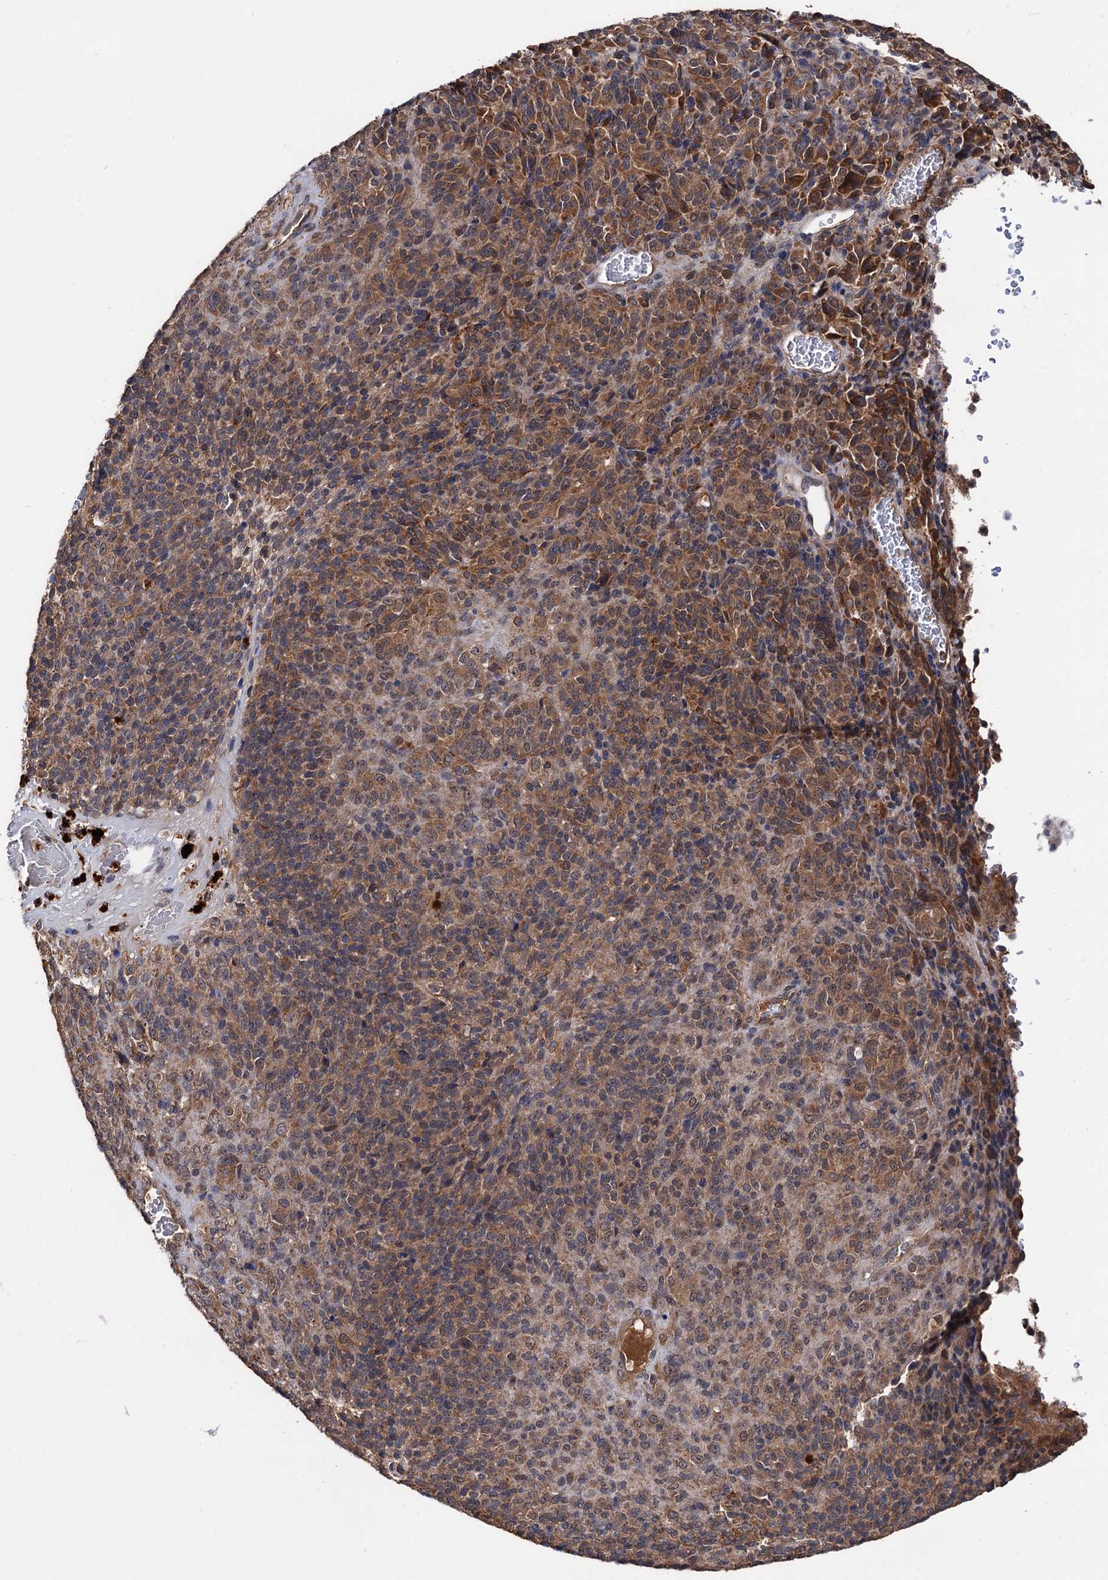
{"staining": {"intensity": "moderate", "quantity": ">75%", "location": "cytoplasmic/membranous"}, "tissue": "melanoma", "cell_type": "Tumor cells", "image_type": "cancer", "snomed": [{"axis": "morphology", "description": "Malignant melanoma, Metastatic site"}, {"axis": "topography", "description": "Brain"}], "caption": "Immunohistochemistry (DAB (3,3'-diaminobenzidine)) staining of malignant melanoma (metastatic site) displays moderate cytoplasmic/membranous protein expression in approximately >75% of tumor cells.", "gene": "TEX9", "patient": {"sex": "female", "age": 56}}